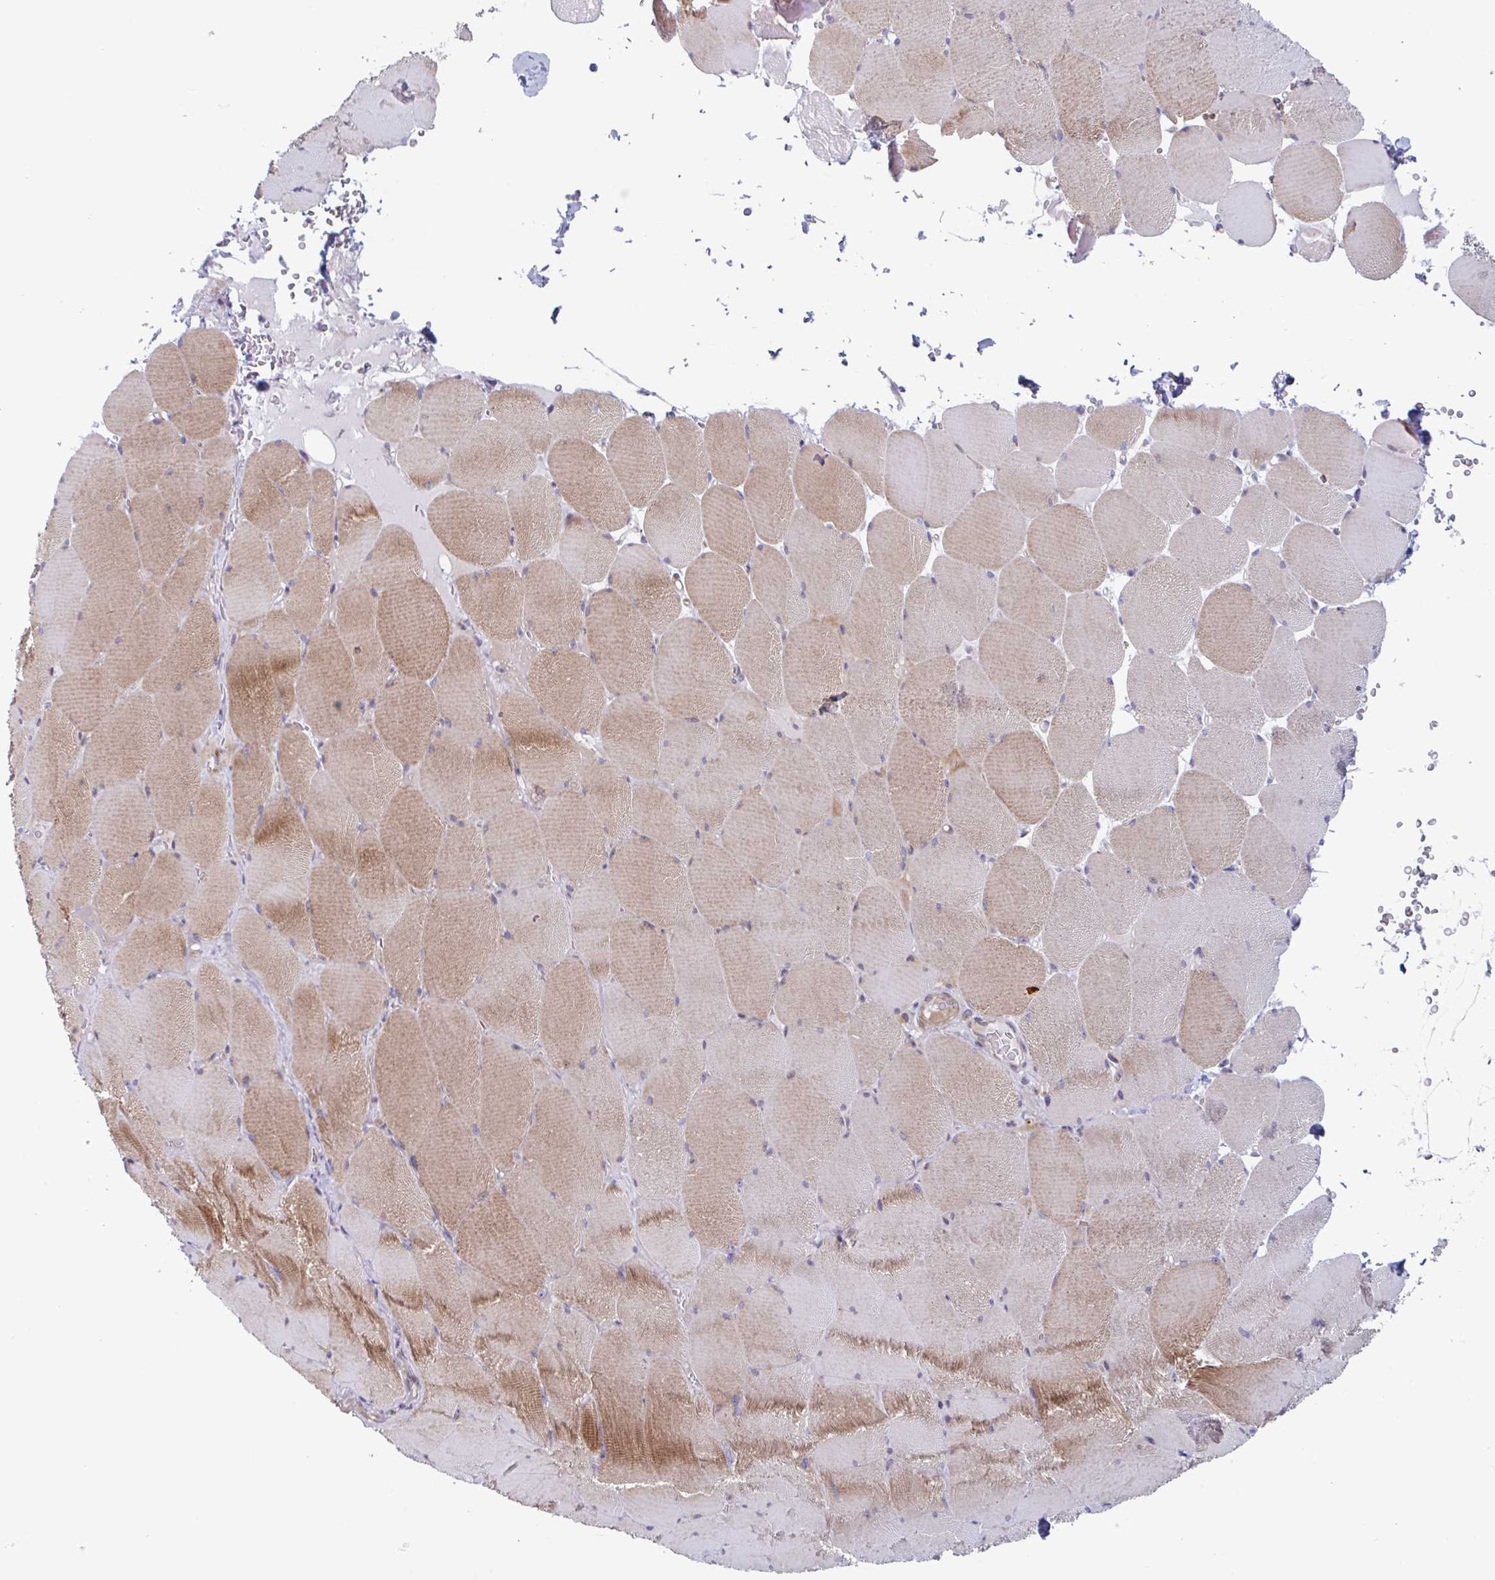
{"staining": {"intensity": "strong", "quantity": "25%-75%", "location": "cytoplasmic/membranous"}, "tissue": "skeletal muscle", "cell_type": "Myocytes", "image_type": "normal", "snomed": [{"axis": "morphology", "description": "Normal tissue, NOS"}, {"axis": "topography", "description": "Skeletal muscle"}, {"axis": "topography", "description": "Head-Neck"}], "caption": "Immunohistochemistry micrograph of unremarkable skeletal muscle: skeletal muscle stained using IHC shows high levels of strong protein expression localized specifically in the cytoplasmic/membranous of myocytes, appearing as a cytoplasmic/membranous brown color.", "gene": "DUXA", "patient": {"sex": "male", "age": 66}}